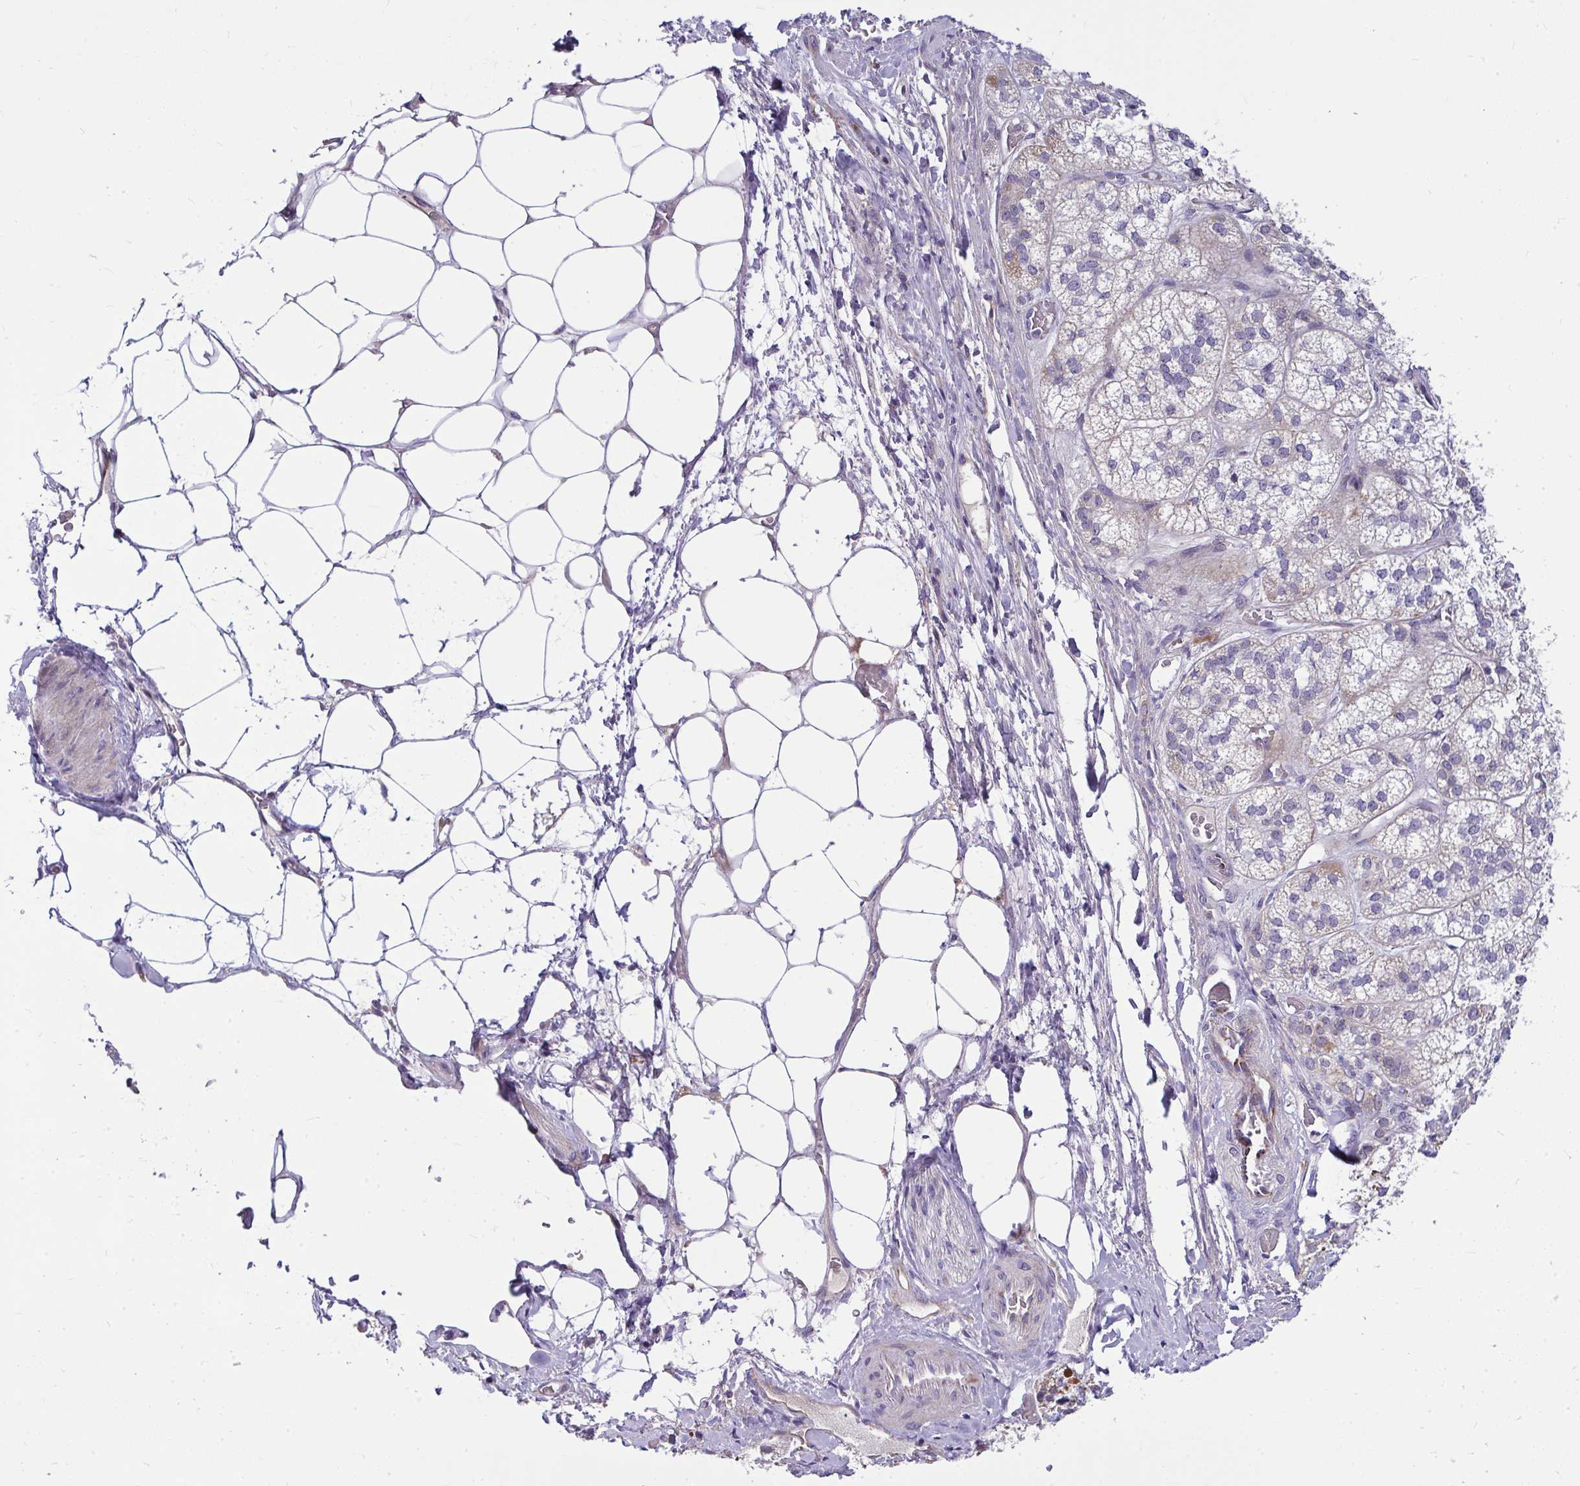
{"staining": {"intensity": "moderate", "quantity": "25%-75%", "location": "cytoplasmic/membranous"}, "tissue": "adrenal gland", "cell_type": "Glandular cells", "image_type": "normal", "snomed": [{"axis": "morphology", "description": "Normal tissue, NOS"}, {"axis": "topography", "description": "Adrenal gland"}], "caption": "Brown immunohistochemical staining in normal adrenal gland displays moderate cytoplasmic/membranous expression in about 25%-75% of glandular cells.", "gene": "CEP63", "patient": {"sex": "female", "age": 60}}